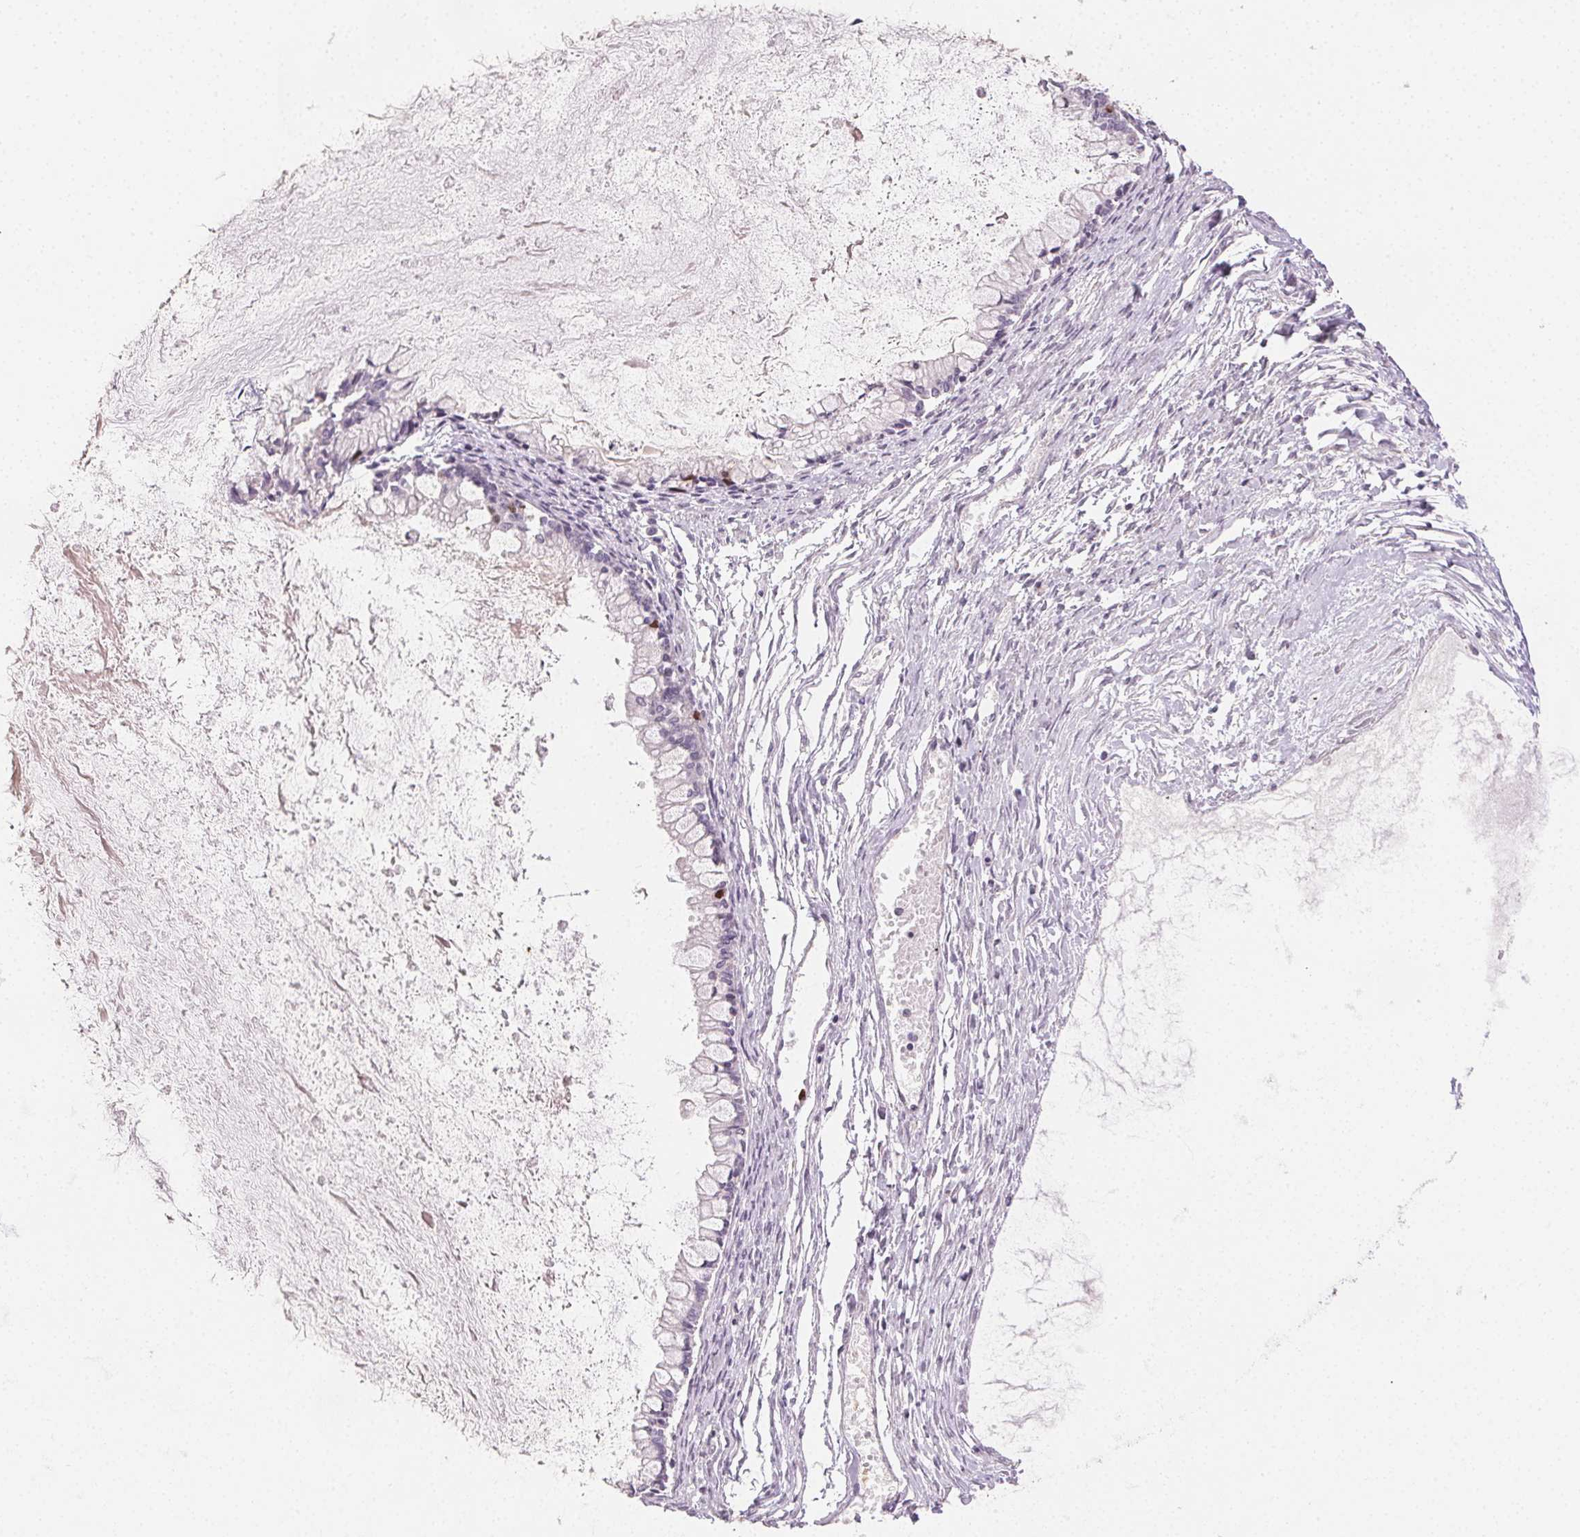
{"staining": {"intensity": "negative", "quantity": "none", "location": "none"}, "tissue": "ovarian cancer", "cell_type": "Tumor cells", "image_type": "cancer", "snomed": [{"axis": "morphology", "description": "Cystadenocarcinoma, mucinous, NOS"}, {"axis": "topography", "description": "Ovary"}], "caption": "The micrograph demonstrates no staining of tumor cells in ovarian cancer.", "gene": "ANLN", "patient": {"sex": "female", "age": 67}}